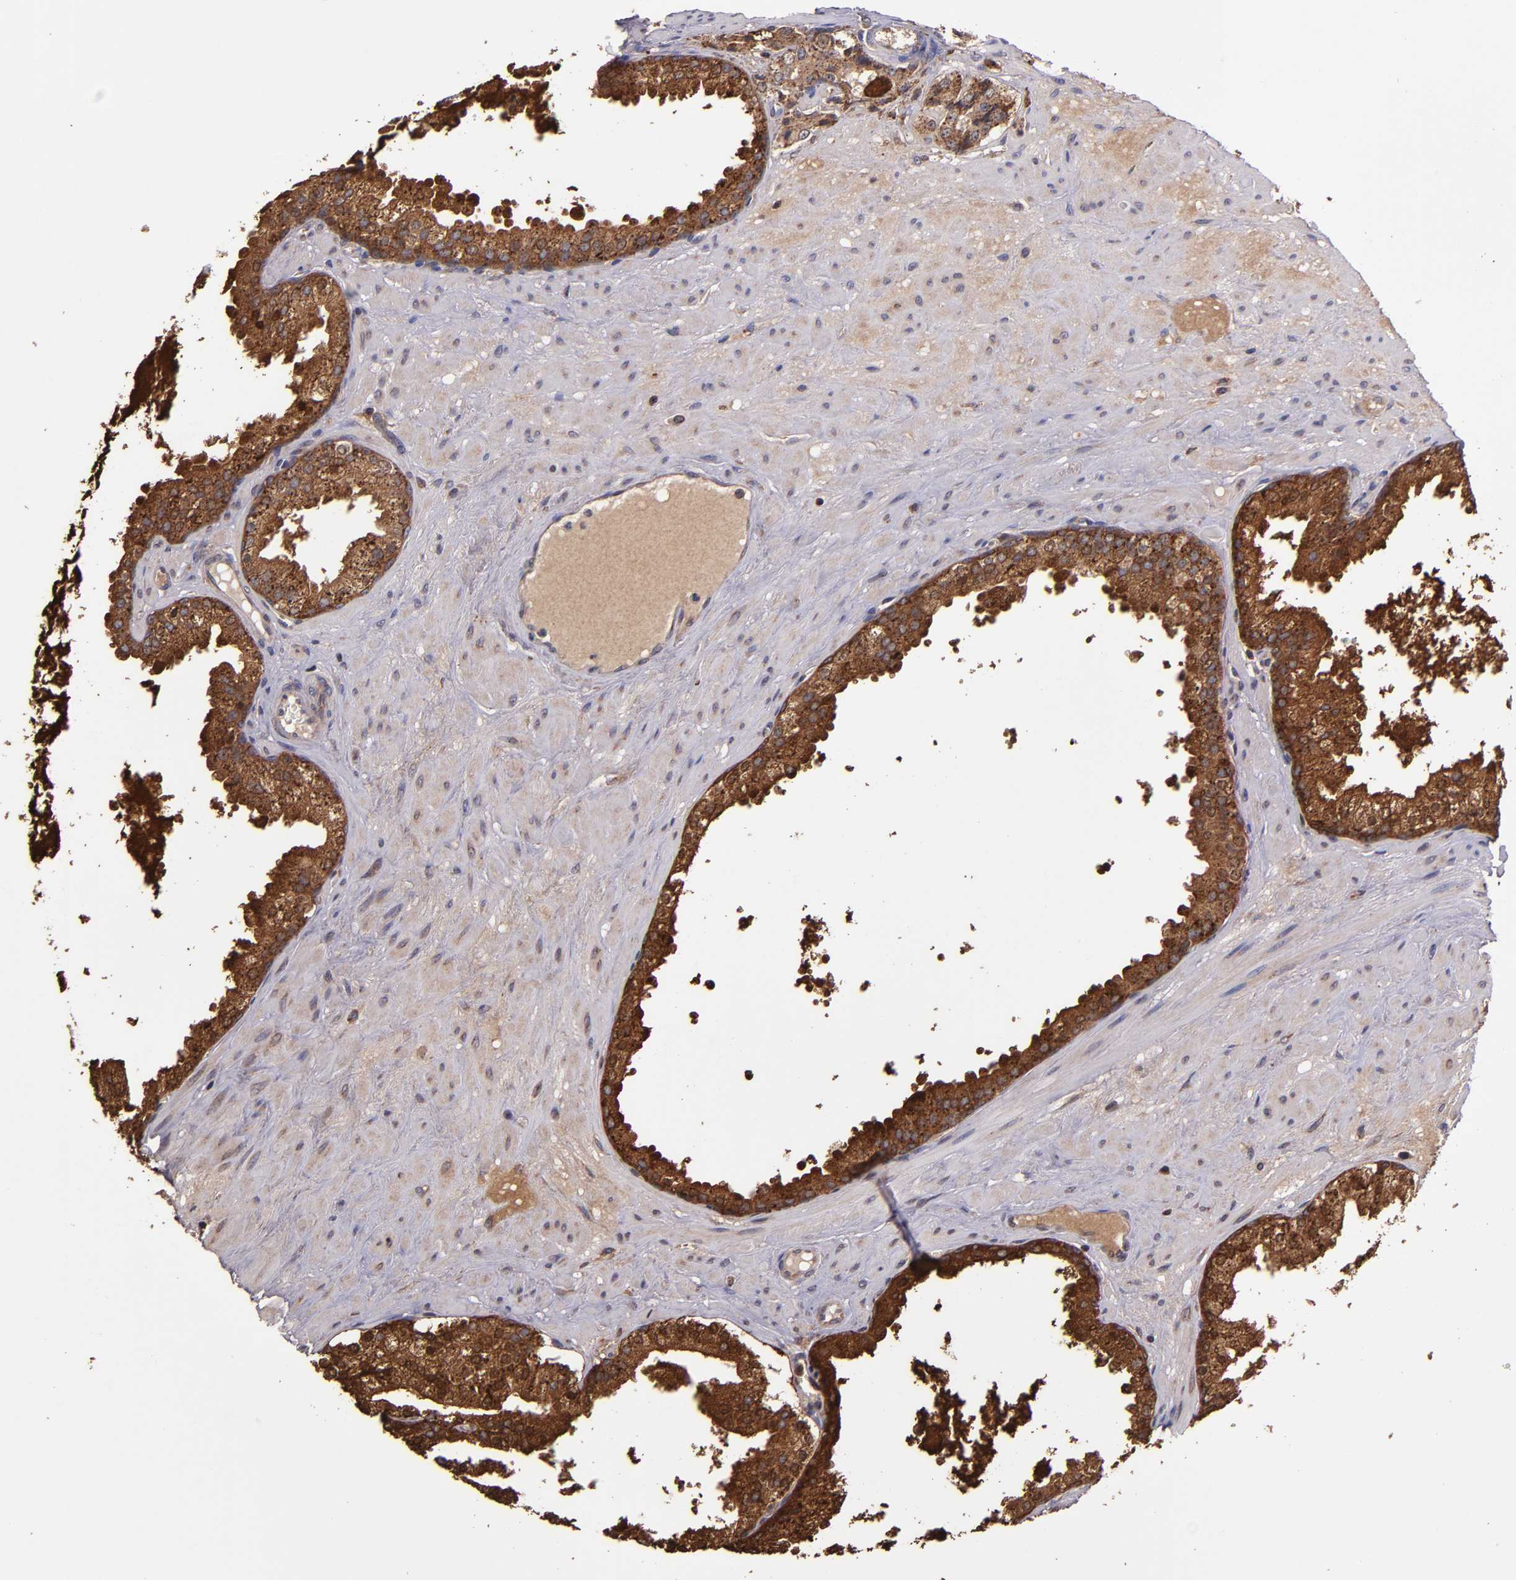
{"staining": {"intensity": "strong", "quantity": ">75%", "location": "cytoplasmic/membranous"}, "tissue": "prostate cancer", "cell_type": "Tumor cells", "image_type": "cancer", "snomed": [{"axis": "morphology", "description": "Adenocarcinoma, Medium grade"}, {"axis": "topography", "description": "Prostate"}], "caption": "Prostate medium-grade adenocarcinoma was stained to show a protein in brown. There is high levels of strong cytoplasmic/membranous positivity in approximately >75% of tumor cells.", "gene": "EIF4ENIF1", "patient": {"sex": "male", "age": 60}}